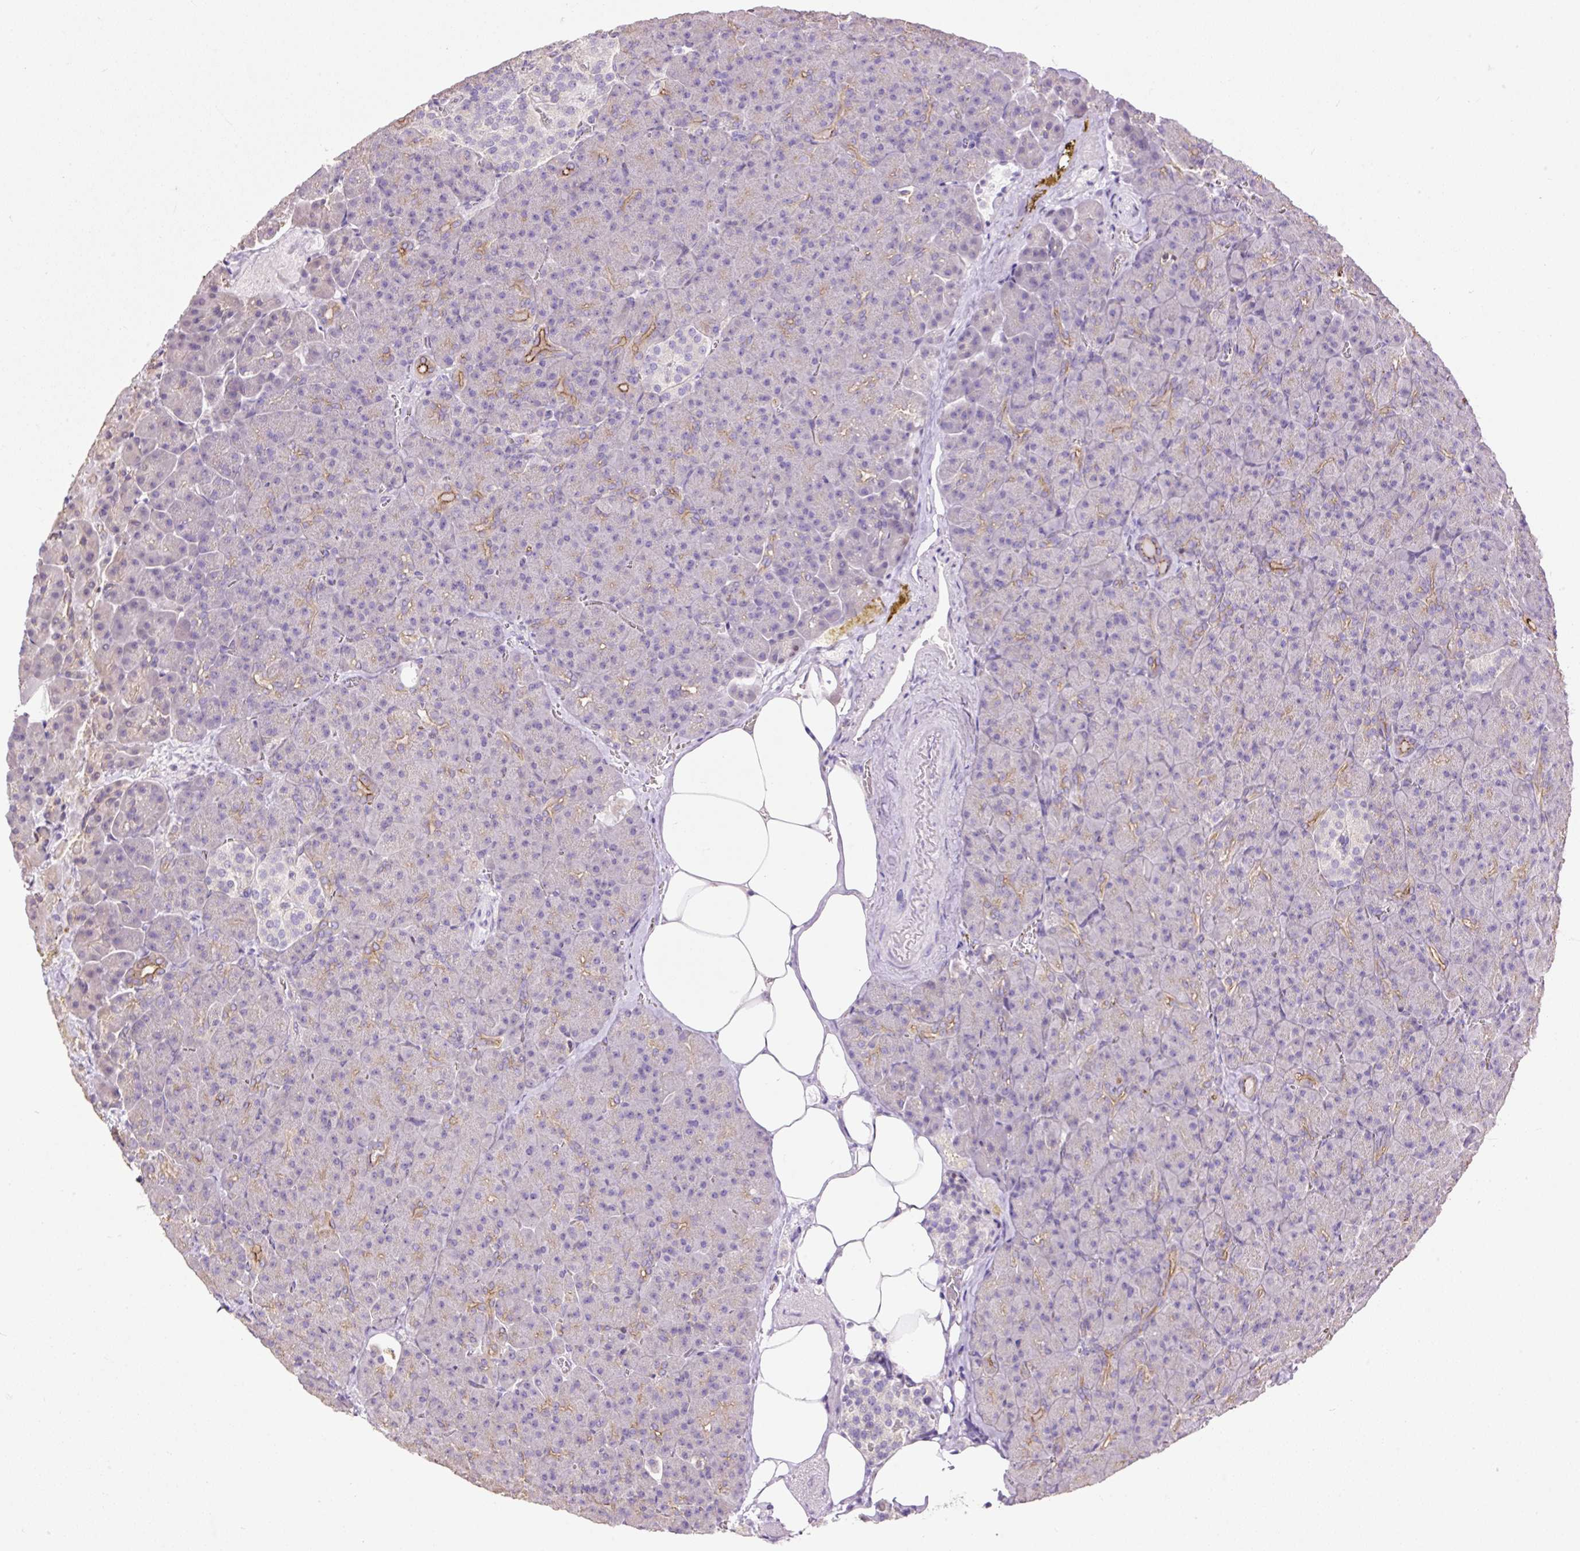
{"staining": {"intensity": "moderate", "quantity": "<25%", "location": "cytoplasmic/membranous"}, "tissue": "pancreas", "cell_type": "Exocrine glandular cells", "image_type": "normal", "snomed": [{"axis": "morphology", "description": "Normal tissue, NOS"}, {"axis": "topography", "description": "Pancreas"}], "caption": "The image demonstrates staining of unremarkable pancreas, revealing moderate cytoplasmic/membranous protein expression (brown color) within exocrine glandular cells.", "gene": "MAGEB16", "patient": {"sex": "female", "age": 74}}